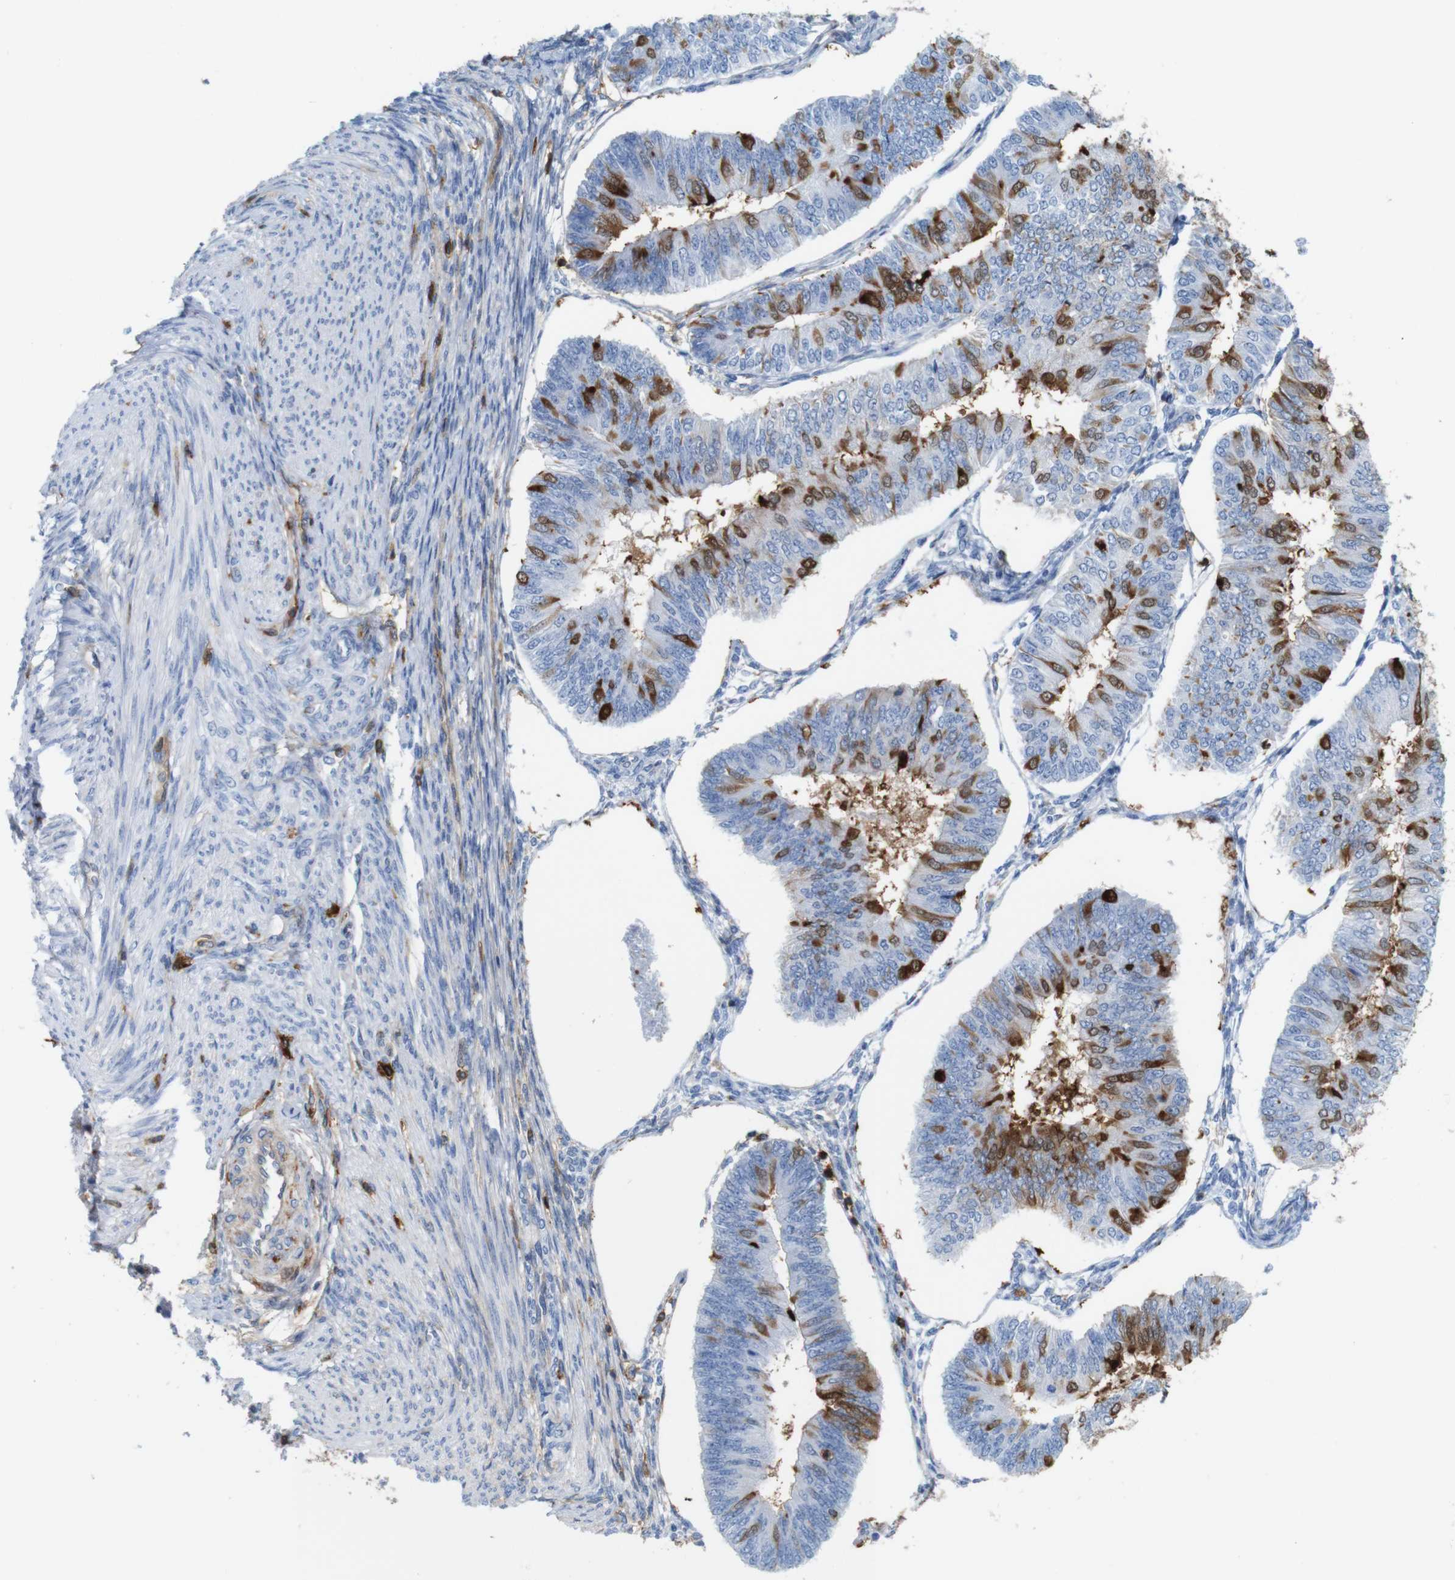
{"staining": {"intensity": "moderate", "quantity": "<25%", "location": "cytoplasmic/membranous,nuclear"}, "tissue": "endometrial cancer", "cell_type": "Tumor cells", "image_type": "cancer", "snomed": [{"axis": "morphology", "description": "Adenocarcinoma, NOS"}, {"axis": "topography", "description": "Endometrium"}], "caption": "Immunohistochemistry (IHC) of endometrial cancer displays low levels of moderate cytoplasmic/membranous and nuclear expression in about <25% of tumor cells.", "gene": "ANXA1", "patient": {"sex": "female", "age": 58}}